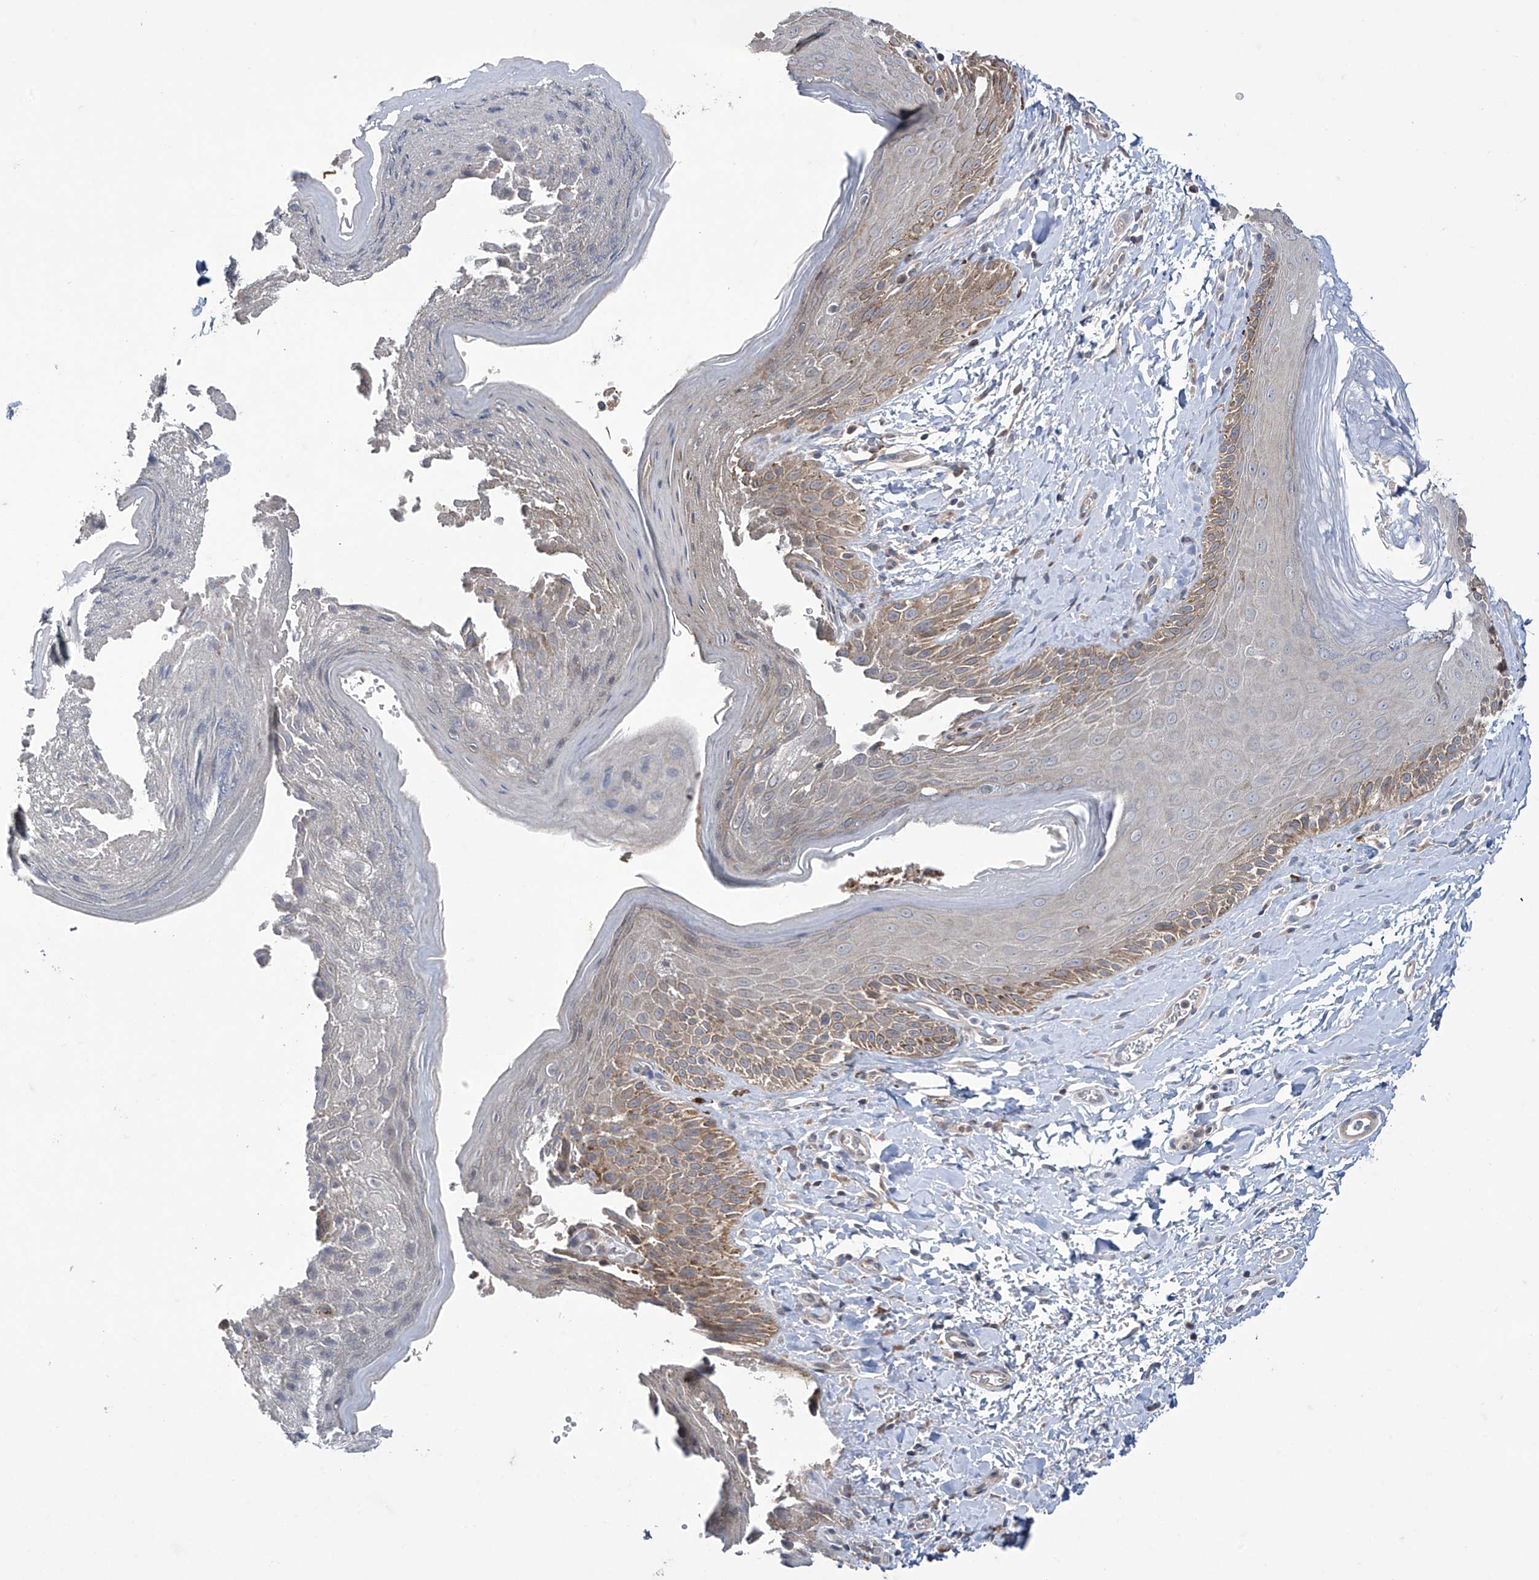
{"staining": {"intensity": "moderate", "quantity": "25%-75%", "location": "cytoplasmic/membranous"}, "tissue": "skin", "cell_type": "Epidermal cells", "image_type": "normal", "snomed": [{"axis": "morphology", "description": "Normal tissue, NOS"}, {"axis": "topography", "description": "Anal"}], "caption": "Skin stained for a protein (brown) displays moderate cytoplasmic/membranous positive positivity in approximately 25%-75% of epidermal cells.", "gene": "TRIM60", "patient": {"sex": "male", "age": 44}}